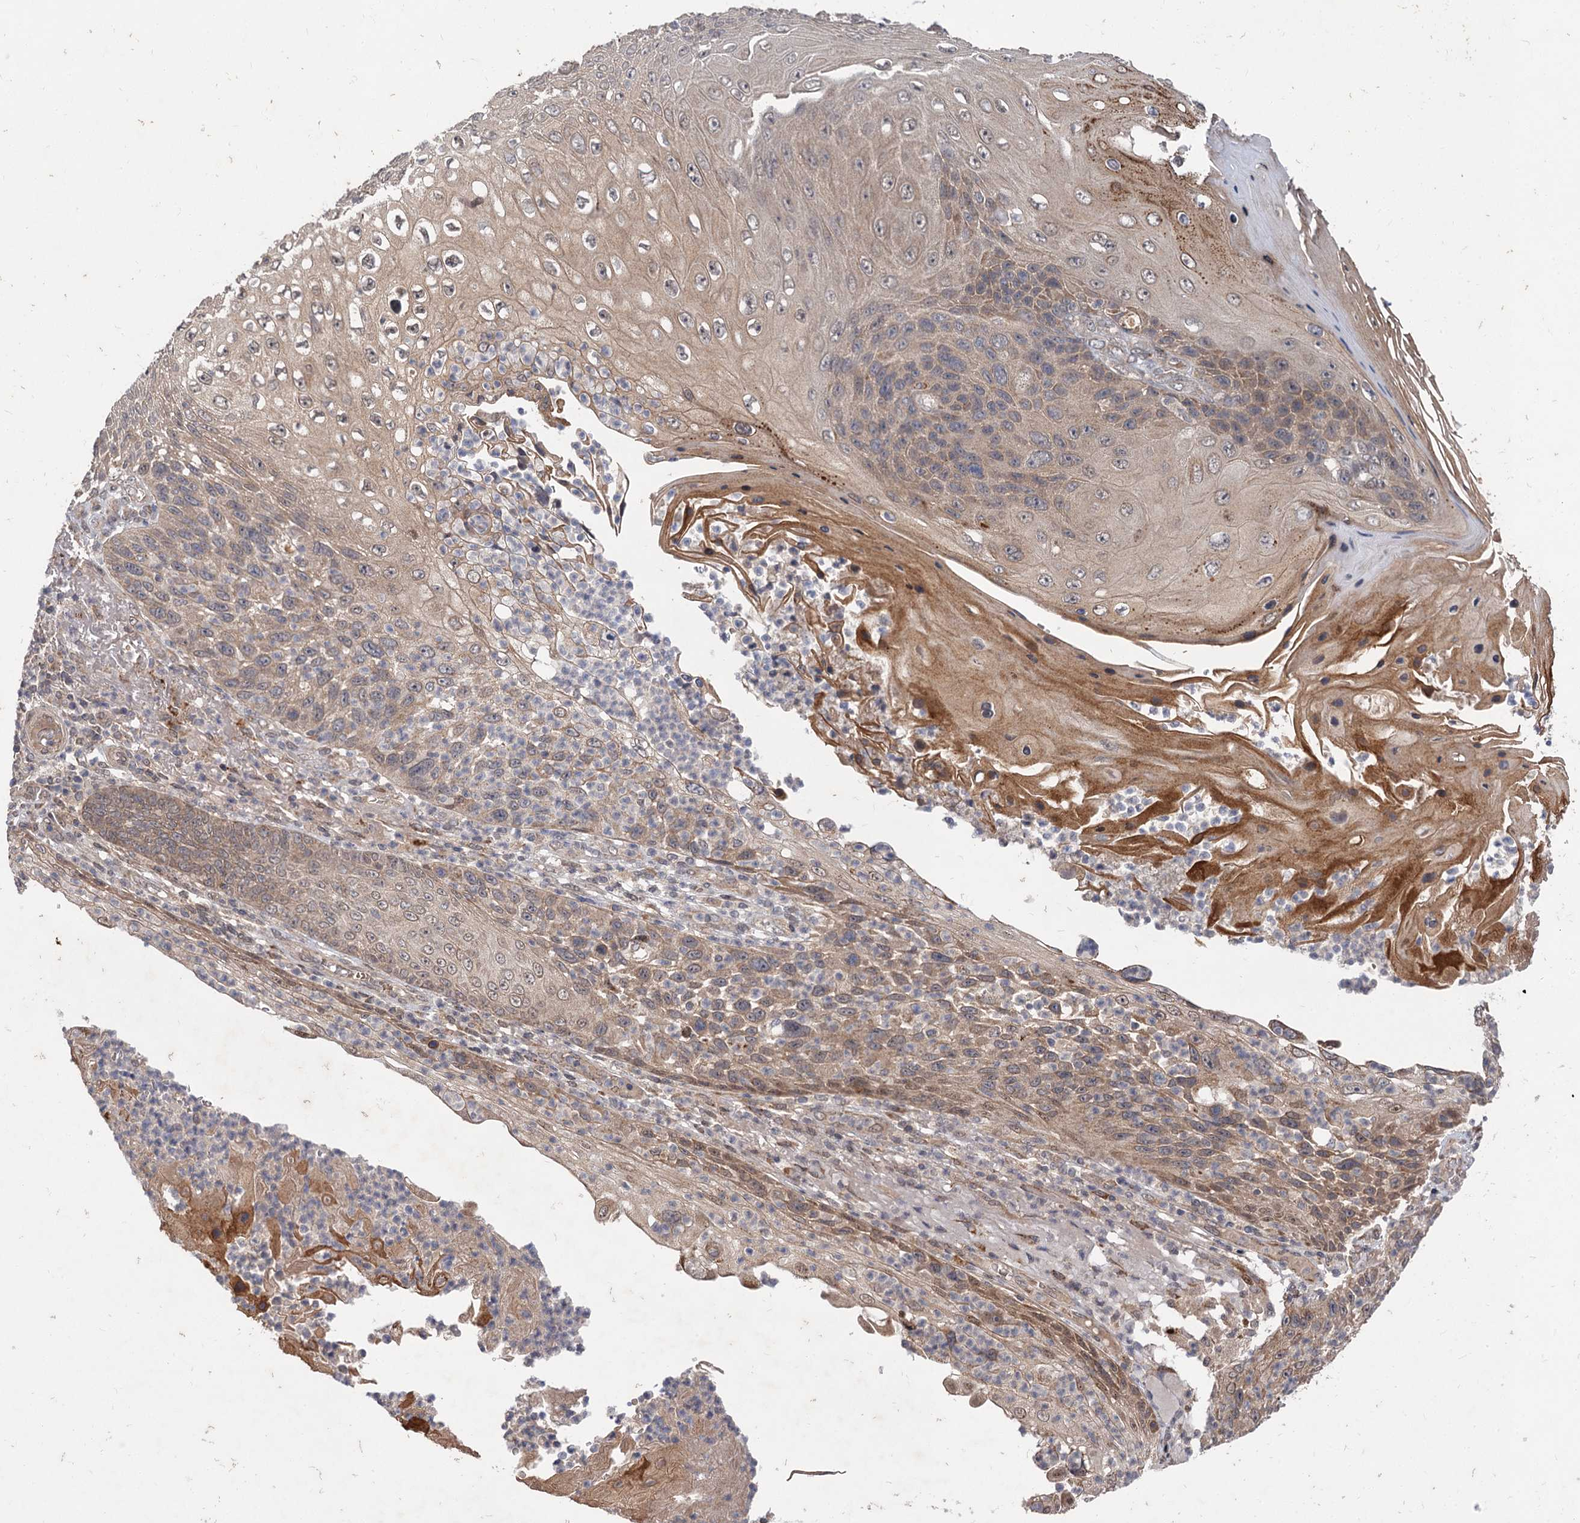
{"staining": {"intensity": "weak", "quantity": "25%-75%", "location": "cytoplasmic/membranous"}, "tissue": "skin cancer", "cell_type": "Tumor cells", "image_type": "cancer", "snomed": [{"axis": "morphology", "description": "Squamous cell carcinoma, NOS"}, {"axis": "topography", "description": "Skin"}], "caption": "Skin cancer stained for a protein (brown) exhibits weak cytoplasmic/membranous positive staining in about 25%-75% of tumor cells.", "gene": "FBXW8", "patient": {"sex": "female", "age": 88}}